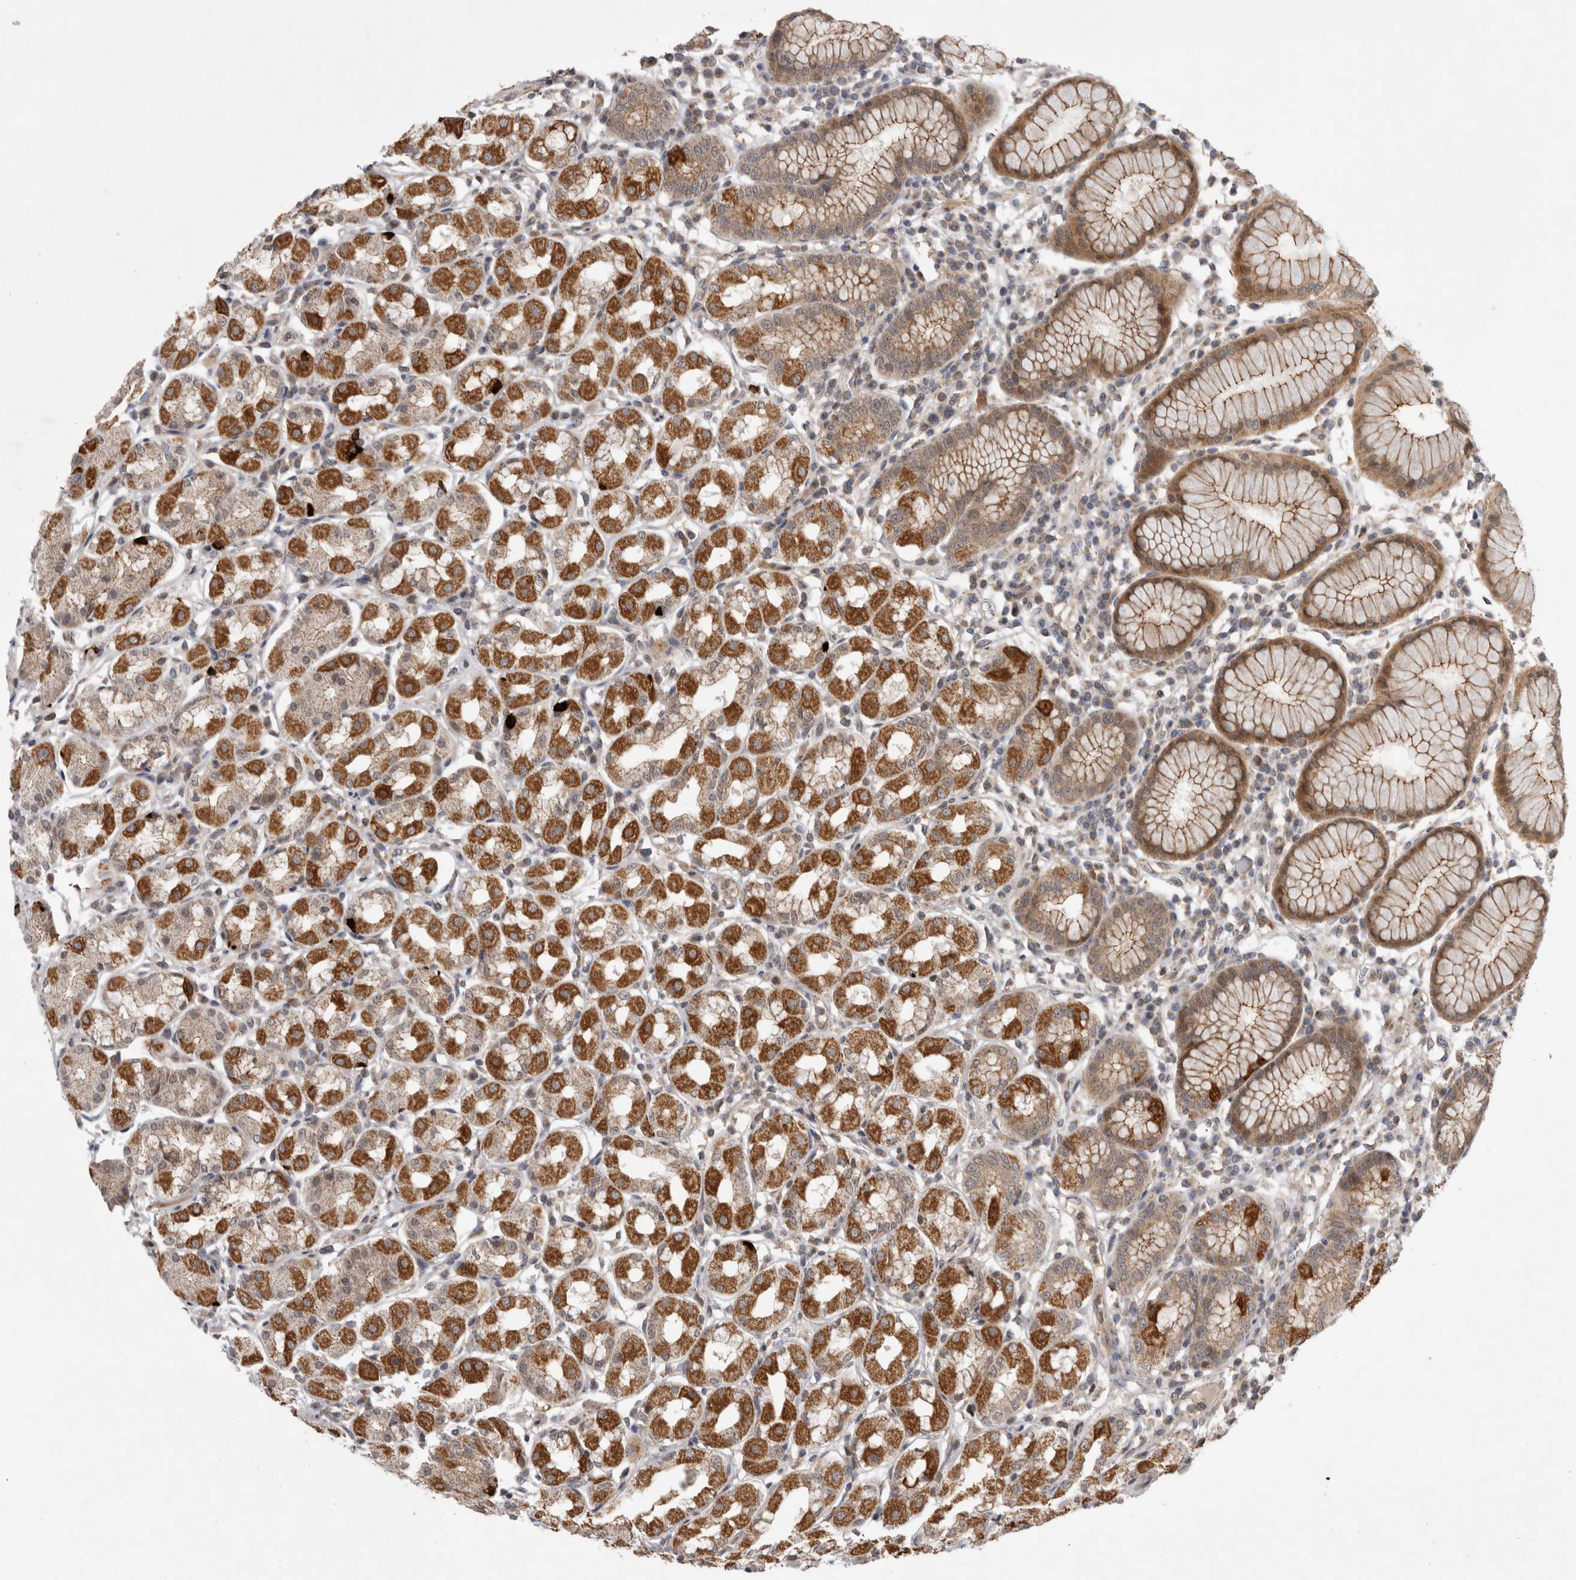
{"staining": {"intensity": "strong", "quantity": "25%-75%", "location": "cytoplasmic/membranous"}, "tissue": "stomach", "cell_type": "Glandular cells", "image_type": "normal", "snomed": [{"axis": "morphology", "description": "Normal tissue, NOS"}, {"axis": "topography", "description": "Stomach"}, {"axis": "topography", "description": "Stomach, lower"}], "caption": "Stomach was stained to show a protein in brown. There is high levels of strong cytoplasmic/membranous positivity in approximately 25%-75% of glandular cells. (DAB (3,3'-diaminobenzidine) IHC with brightfield microscopy, high magnification).", "gene": "KCNIP1", "patient": {"sex": "female", "age": 56}}